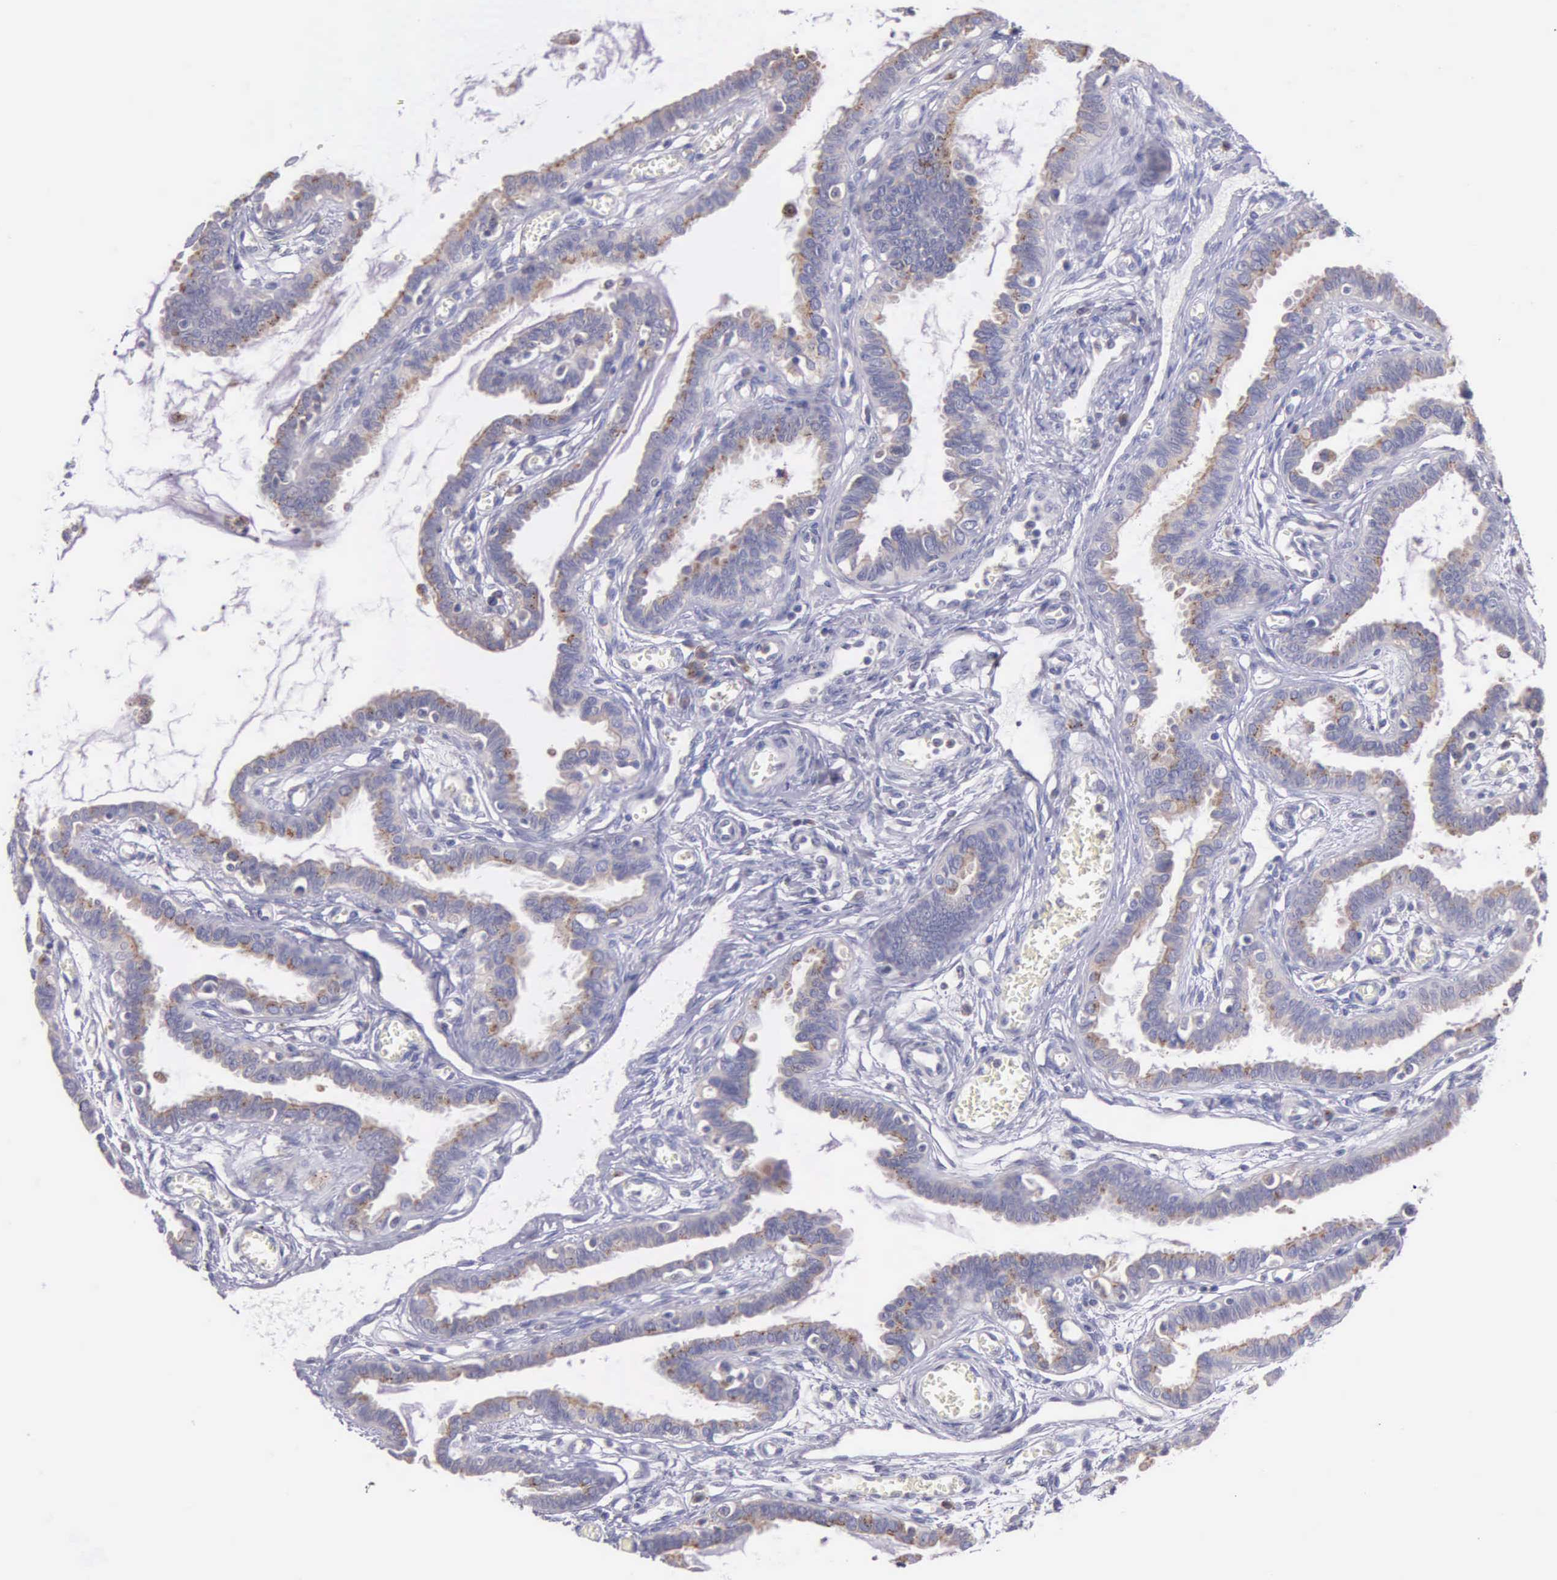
{"staining": {"intensity": "weak", "quantity": ">75%", "location": "cytoplasmic/membranous"}, "tissue": "fallopian tube", "cell_type": "Glandular cells", "image_type": "normal", "snomed": [{"axis": "morphology", "description": "Normal tissue, NOS"}, {"axis": "topography", "description": "Fallopian tube"}], "caption": "Weak cytoplasmic/membranous protein expression is seen in about >75% of glandular cells in fallopian tube. (IHC, brightfield microscopy, high magnification).", "gene": "CTAGE15", "patient": {"sex": "female", "age": 67}}